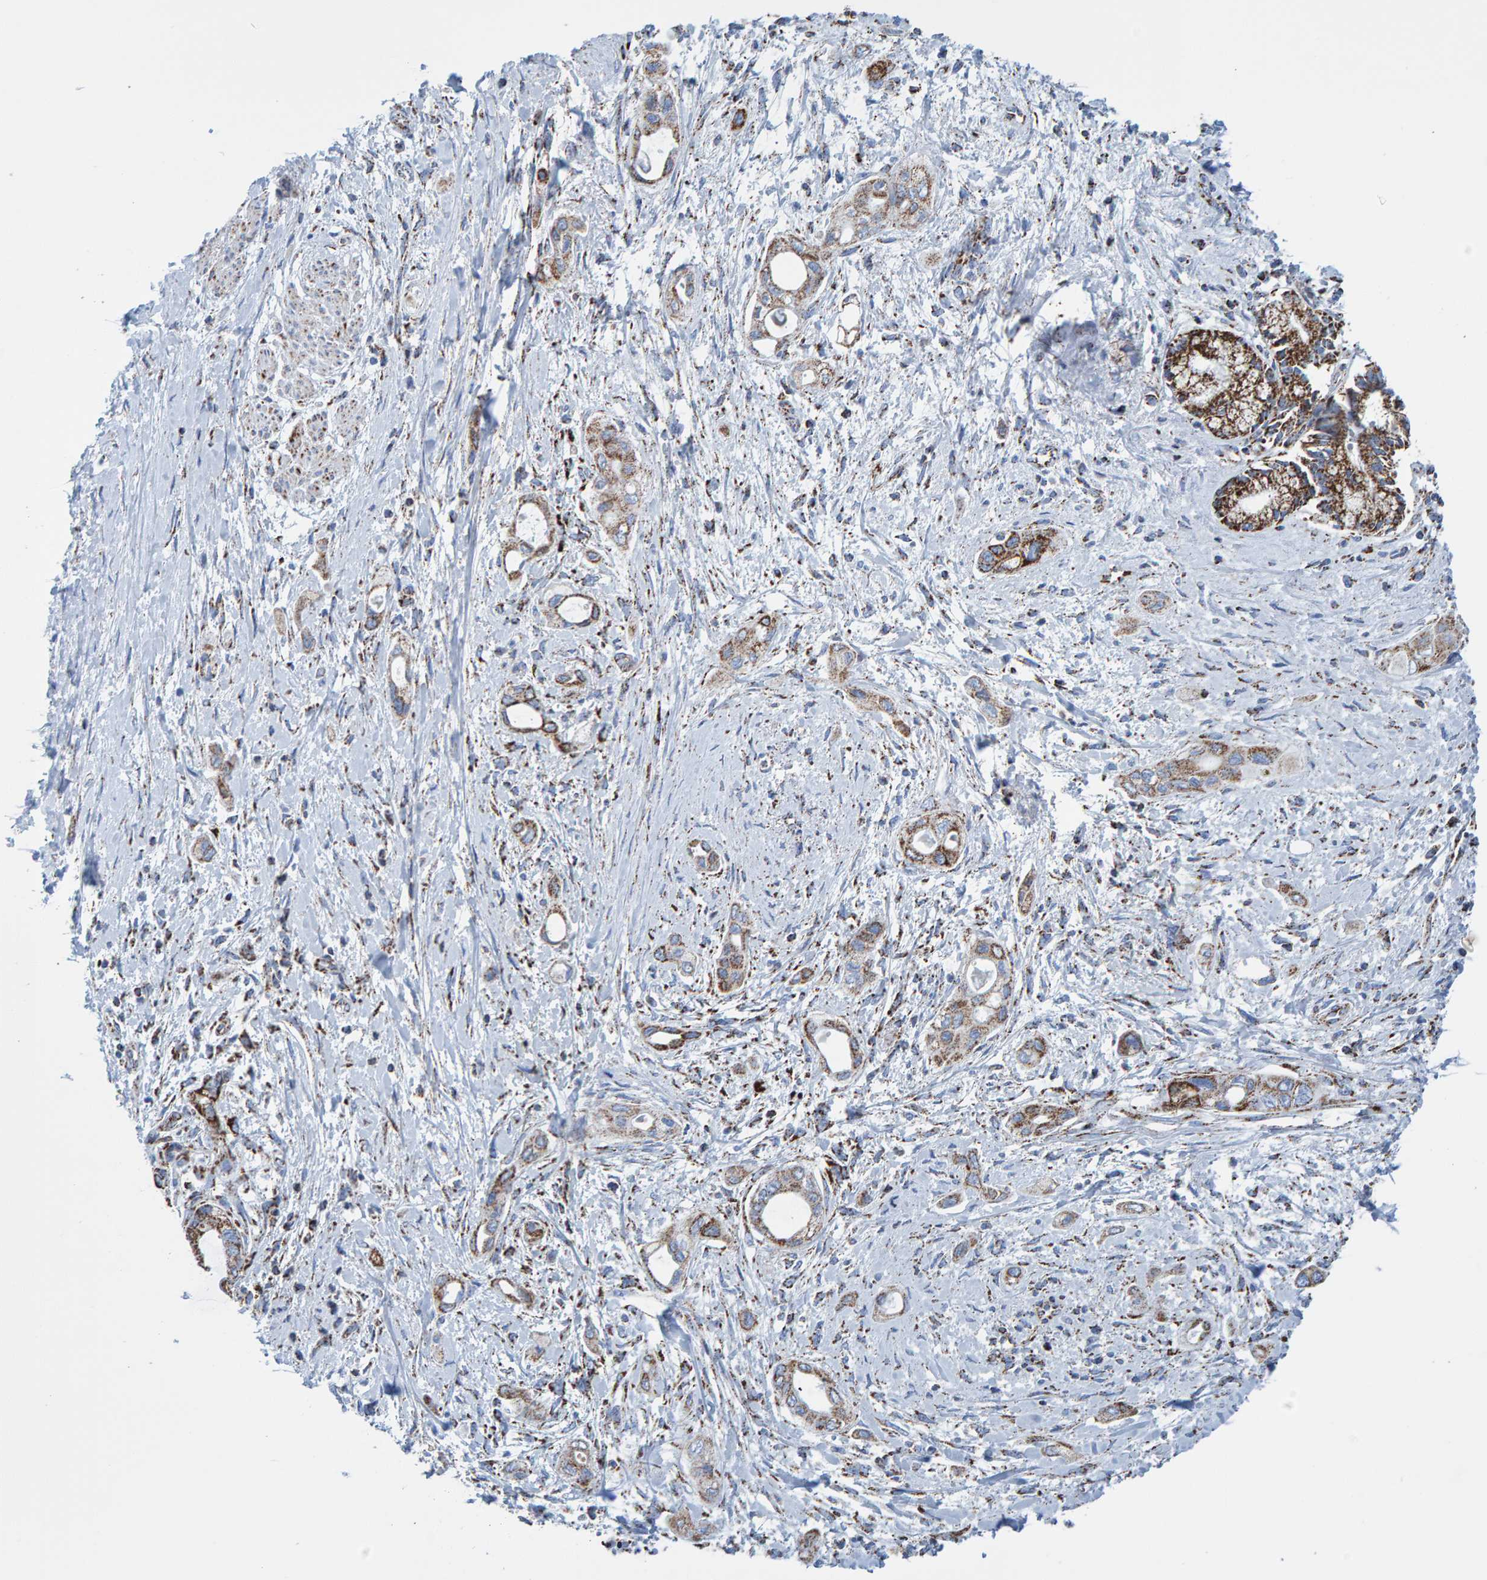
{"staining": {"intensity": "moderate", "quantity": ">75%", "location": "cytoplasmic/membranous"}, "tissue": "pancreatic cancer", "cell_type": "Tumor cells", "image_type": "cancer", "snomed": [{"axis": "morphology", "description": "Adenocarcinoma, NOS"}, {"axis": "topography", "description": "Pancreas"}], "caption": "Immunohistochemical staining of human pancreatic cancer demonstrates moderate cytoplasmic/membranous protein expression in about >75% of tumor cells.", "gene": "ENSG00000262660", "patient": {"sex": "male", "age": 59}}